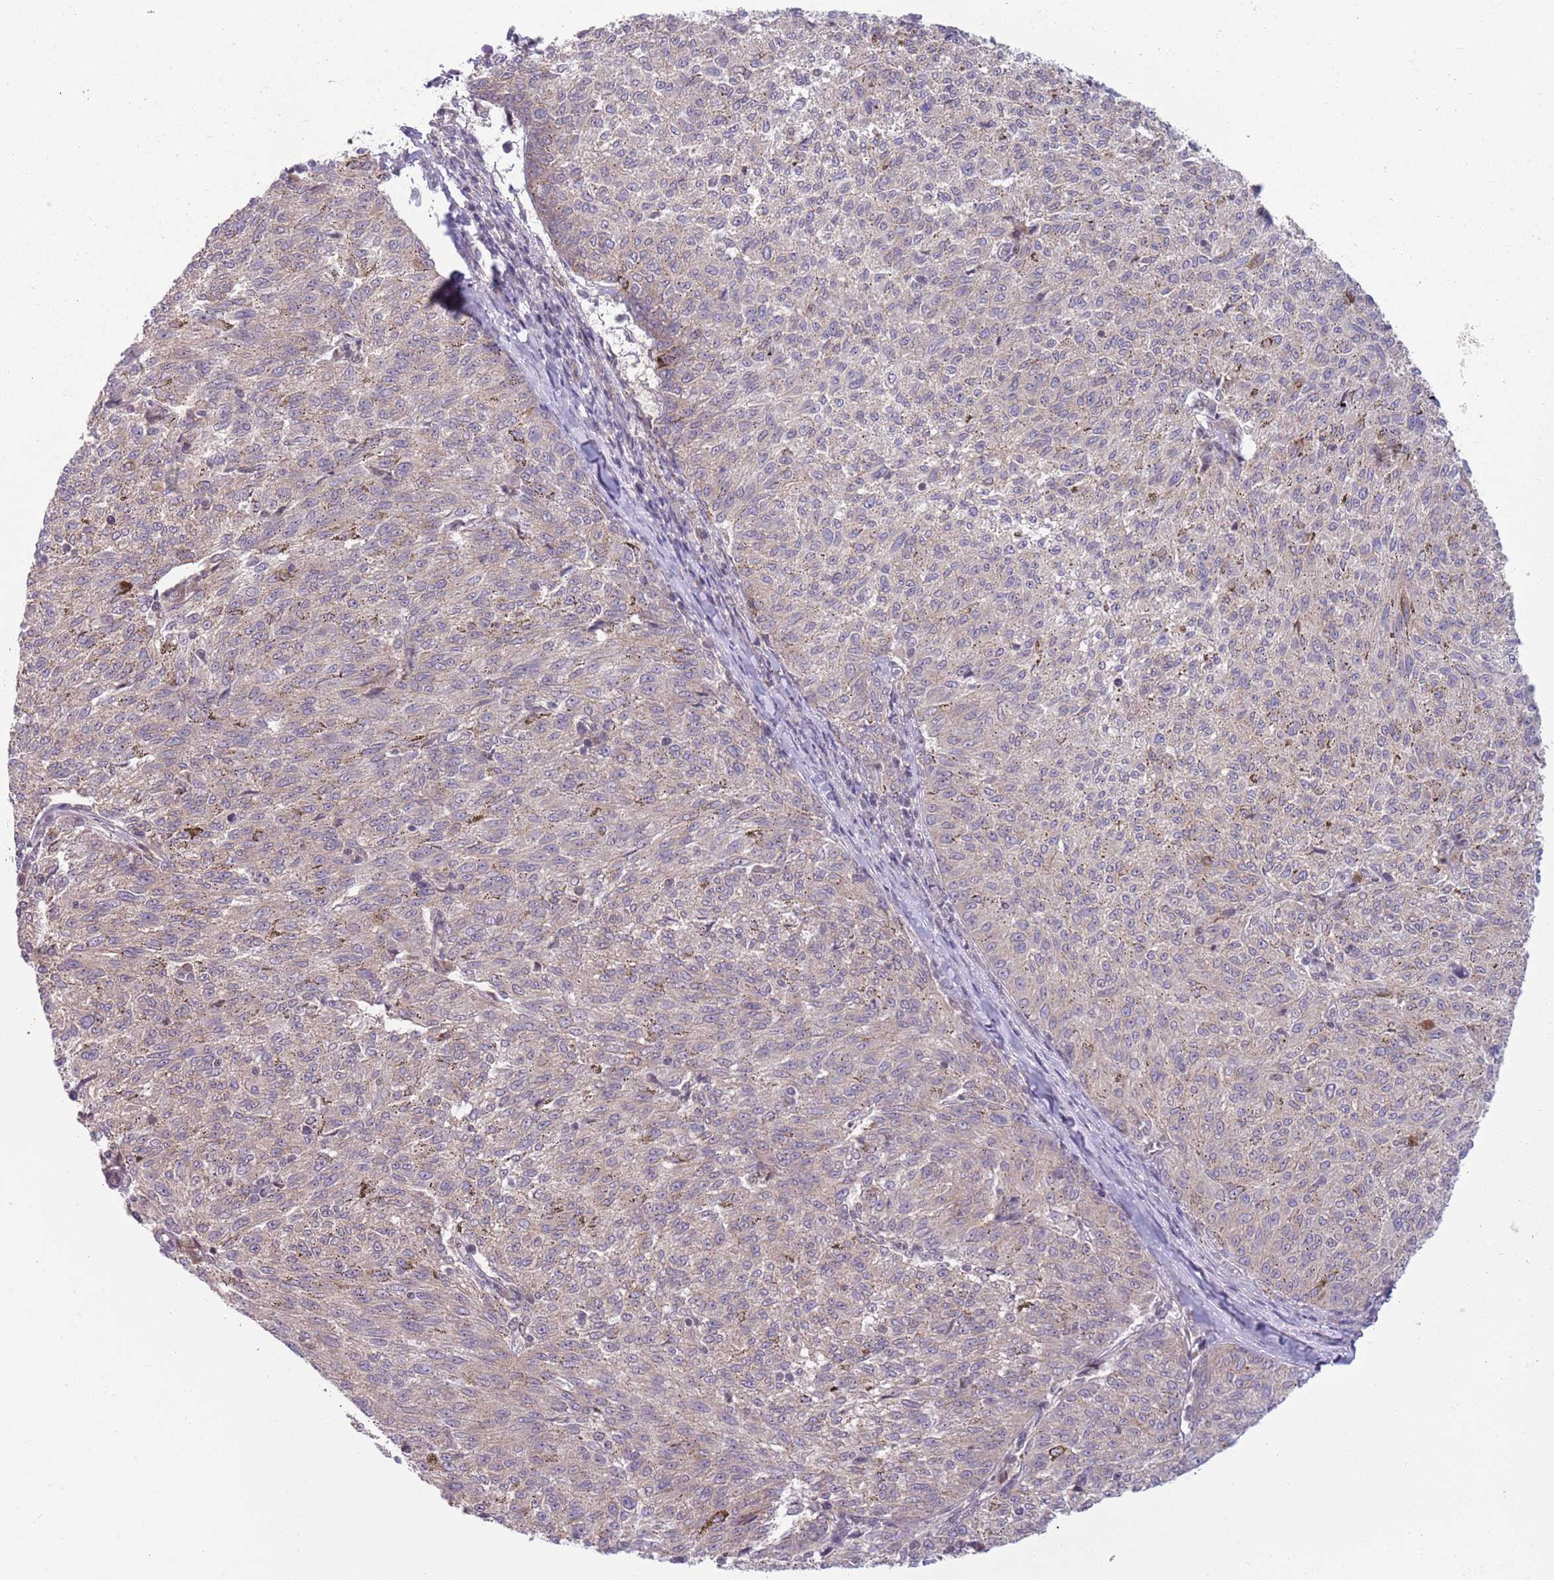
{"staining": {"intensity": "negative", "quantity": "none", "location": "none"}, "tissue": "melanoma", "cell_type": "Tumor cells", "image_type": "cancer", "snomed": [{"axis": "morphology", "description": "Malignant melanoma, NOS"}, {"axis": "topography", "description": "Skin"}], "caption": "IHC of human melanoma demonstrates no positivity in tumor cells. (DAB IHC visualized using brightfield microscopy, high magnification).", "gene": "TM2D1", "patient": {"sex": "female", "age": 72}}